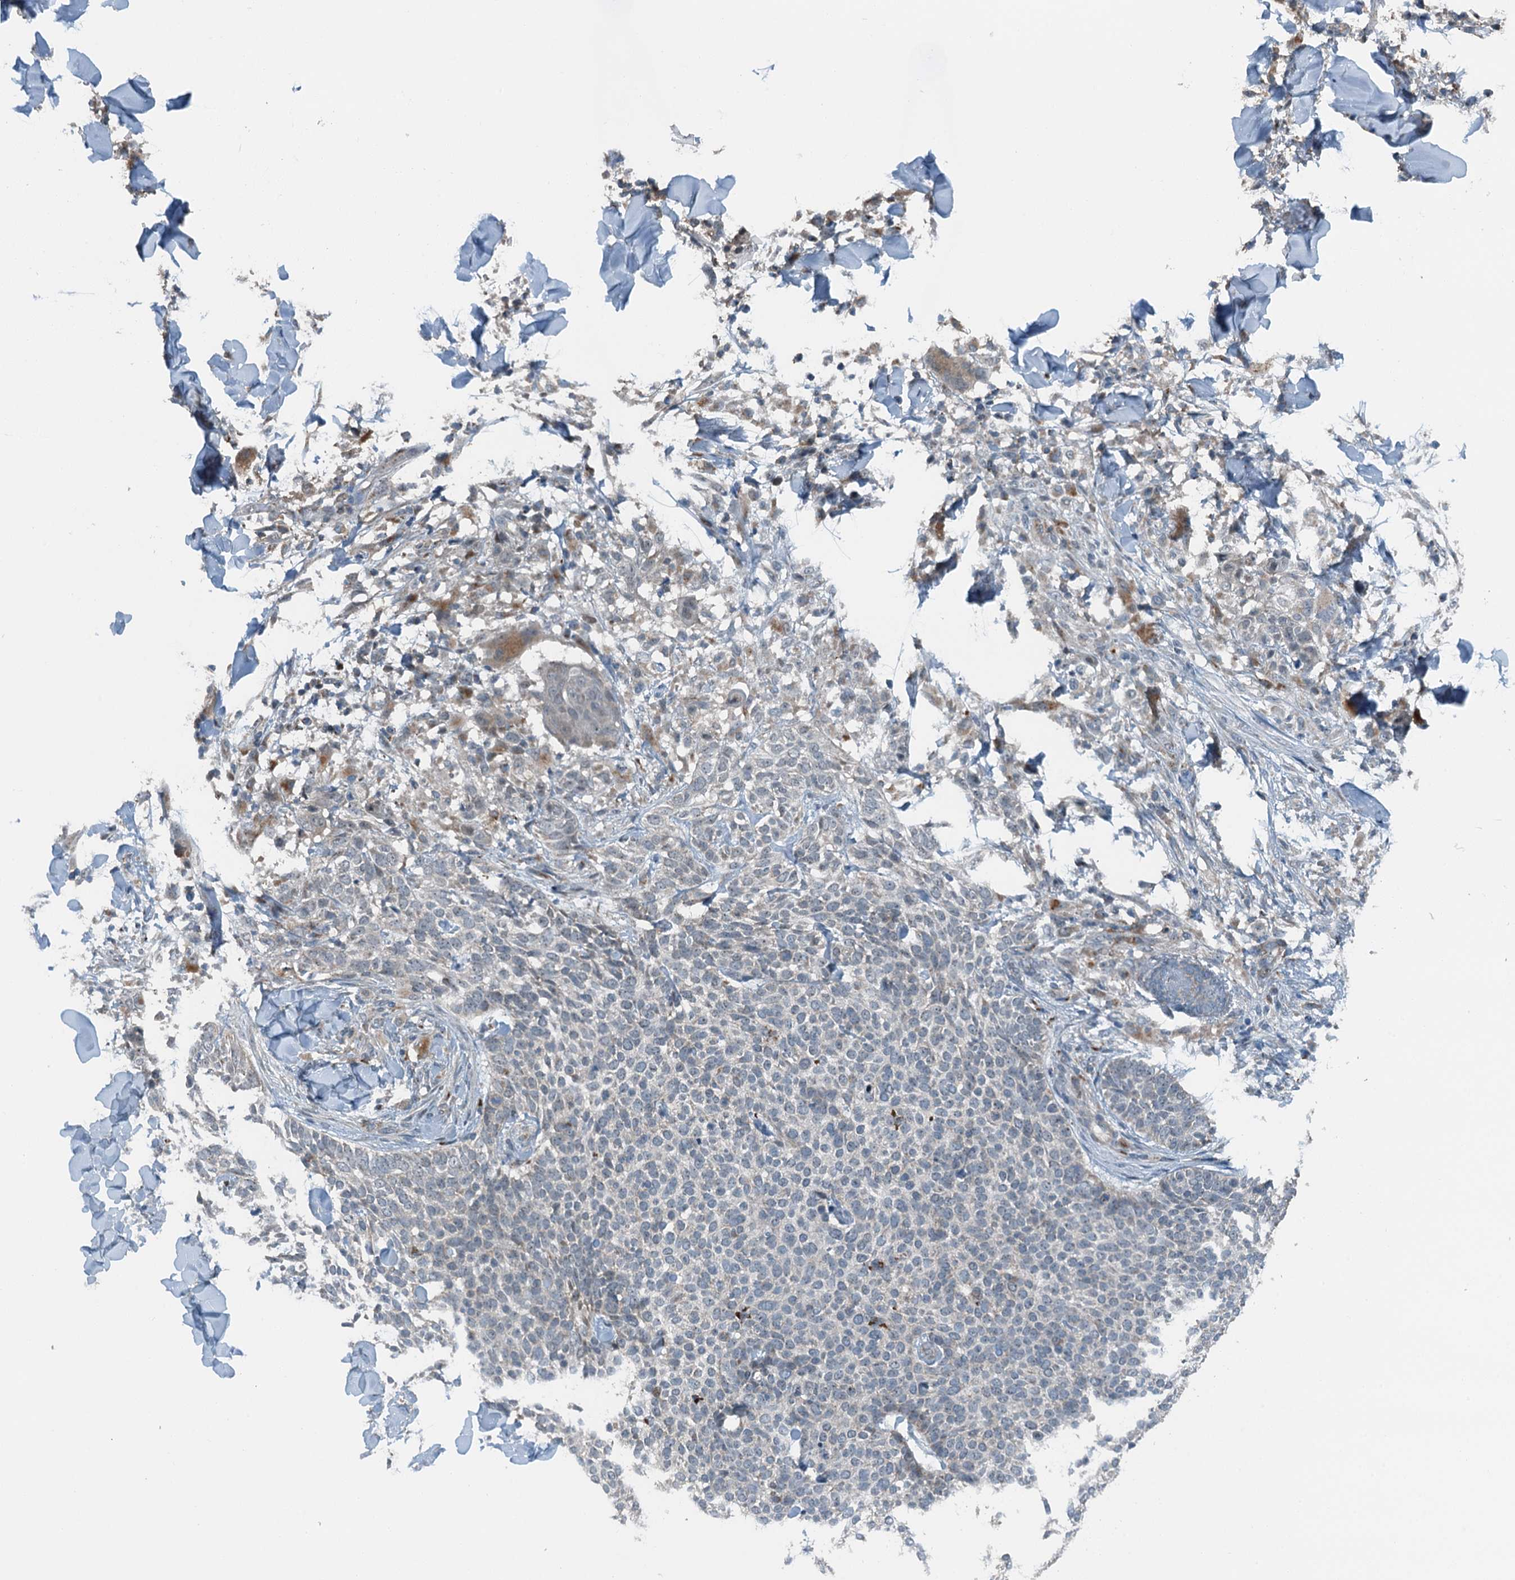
{"staining": {"intensity": "negative", "quantity": "none", "location": "none"}, "tissue": "skin cancer", "cell_type": "Tumor cells", "image_type": "cancer", "snomed": [{"axis": "morphology", "description": "Normal tissue, NOS"}, {"axis": "morphology", "description": "Basal cell carcinoma"}, {"axis": "topography", "description": "Skin"}], "caption": "Human basal cell carcinoma (skin) stained for a protein using immunohistochemistry (IHC) exhibits no staining in tumor cells.", "gene": "BMERB1", "patient": {"sex": "male", "age": 67}}